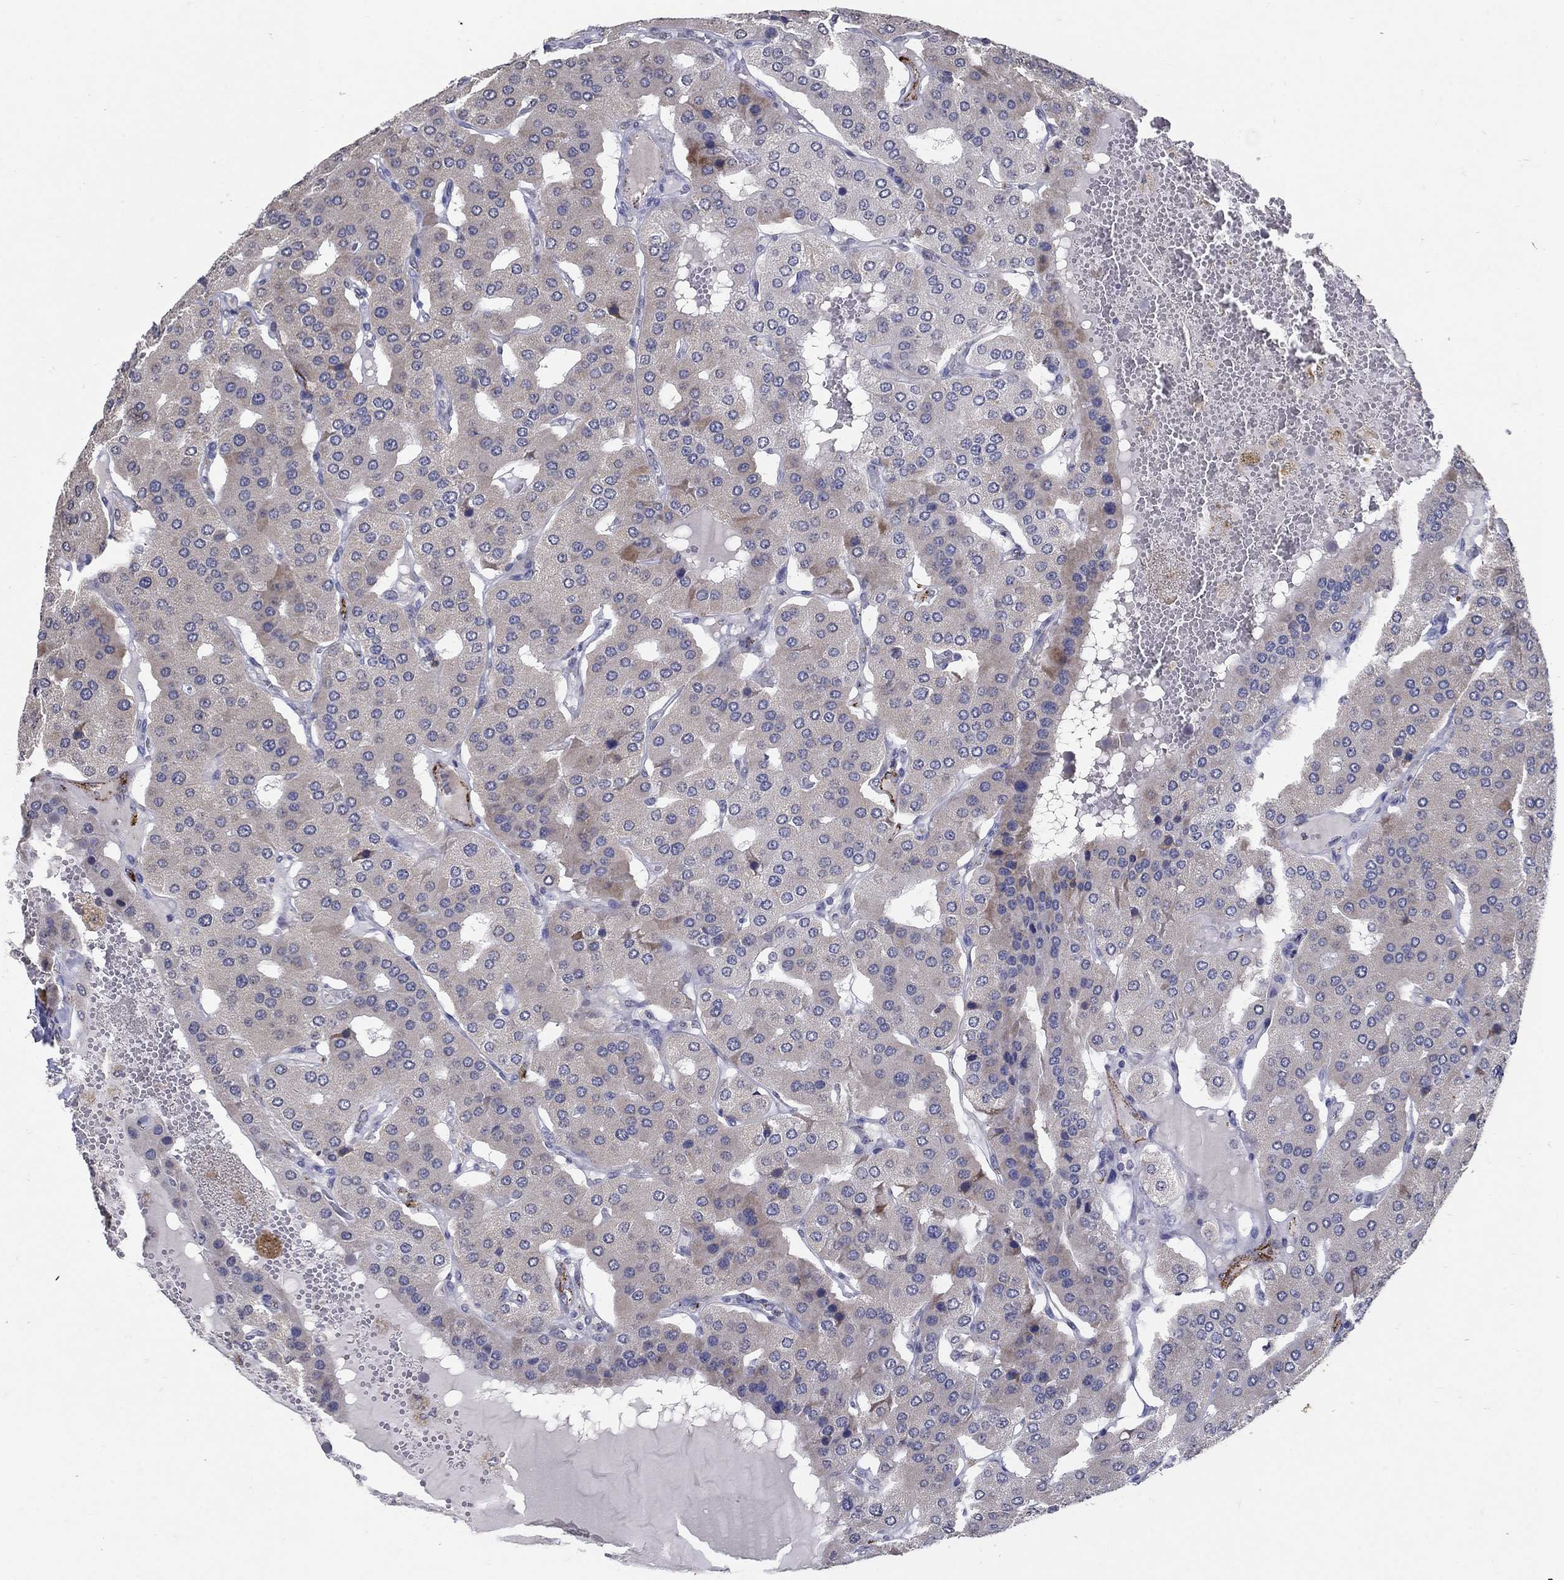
{"staining": {"intensity": "negative", "quantity": "none", "location": "none"}, "tissue": "parathyroid gland", "cell_type": "Glandular cells", "image_type": "normal", "snomed": [{"axis": "morphology", "description": "Normal tissue, NOS"}, {"axis": "morphology", "description": "Adenoma, NOS"}, {"axis": "topography", "description": "Parathyroid gland"}], "caption": "This is a image of immunohistochemistry (IHC) staining of normal parathyroid gland, which shows no staining in glandular cells.", "gene": "TINAG", "patient": {"sex": "female", "age": 86}}